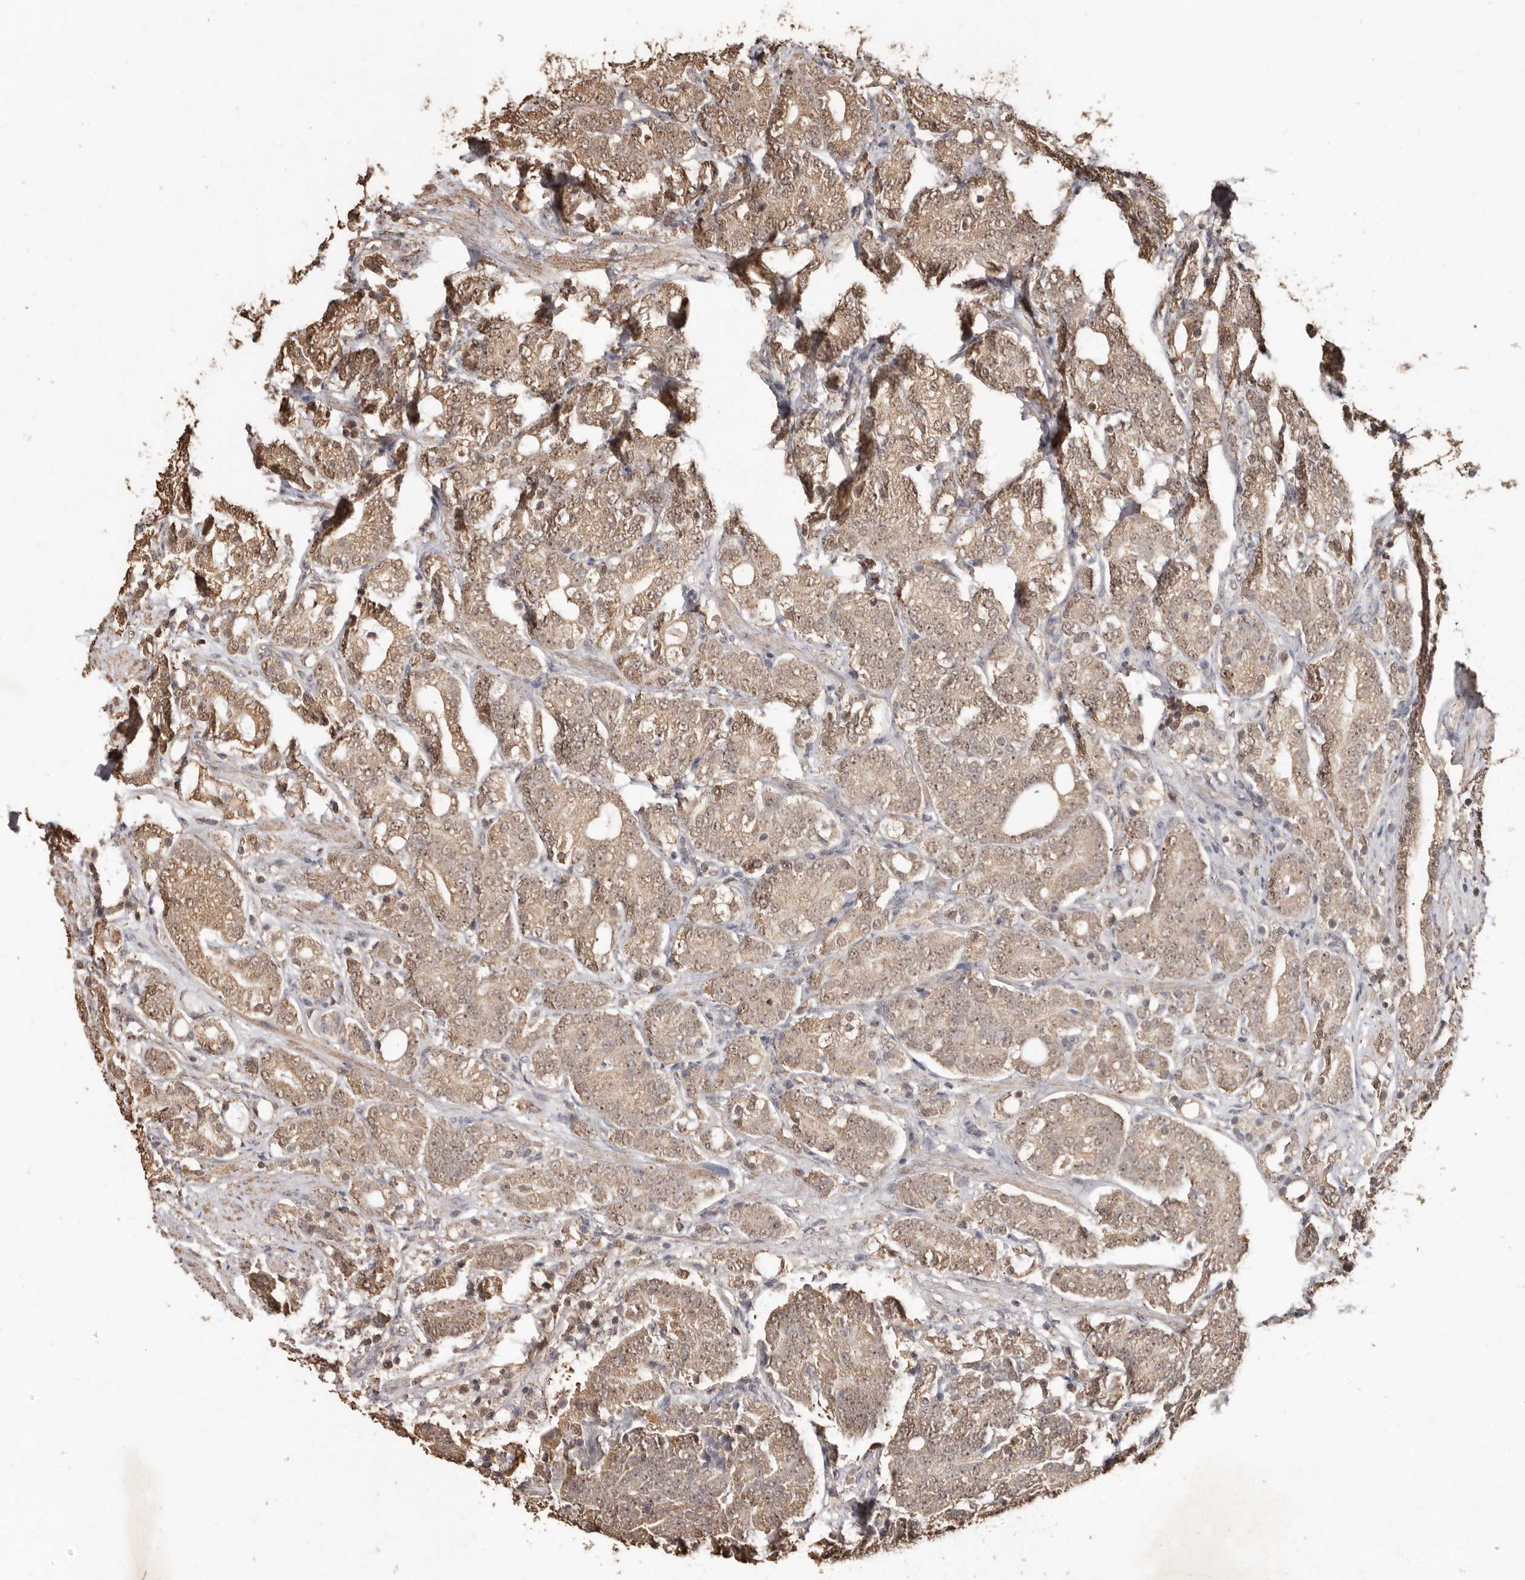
{"staining": {"intensity": "weak", "quantity": ">75%", "location": "cytoplasmic/membranous"}, "tissue": "prostate cancer", "cell_type": "Tumor cells", "image_type": "cancer", "snomed": [{"axis": "morphology", "description": "Adenocarcinoma, High grade"}, {"axis": "topography", "description": "Prostate"}], "caption": "Immunohistochemical staining of human prostate cancer (high-grade adenocarcinoma) reveals weak cytoplasmic/membranous protein expression in approximately >75% of tumor cells.", "gene": "GRAMD2A", "patient": {"sex": "male", "age": 57}}